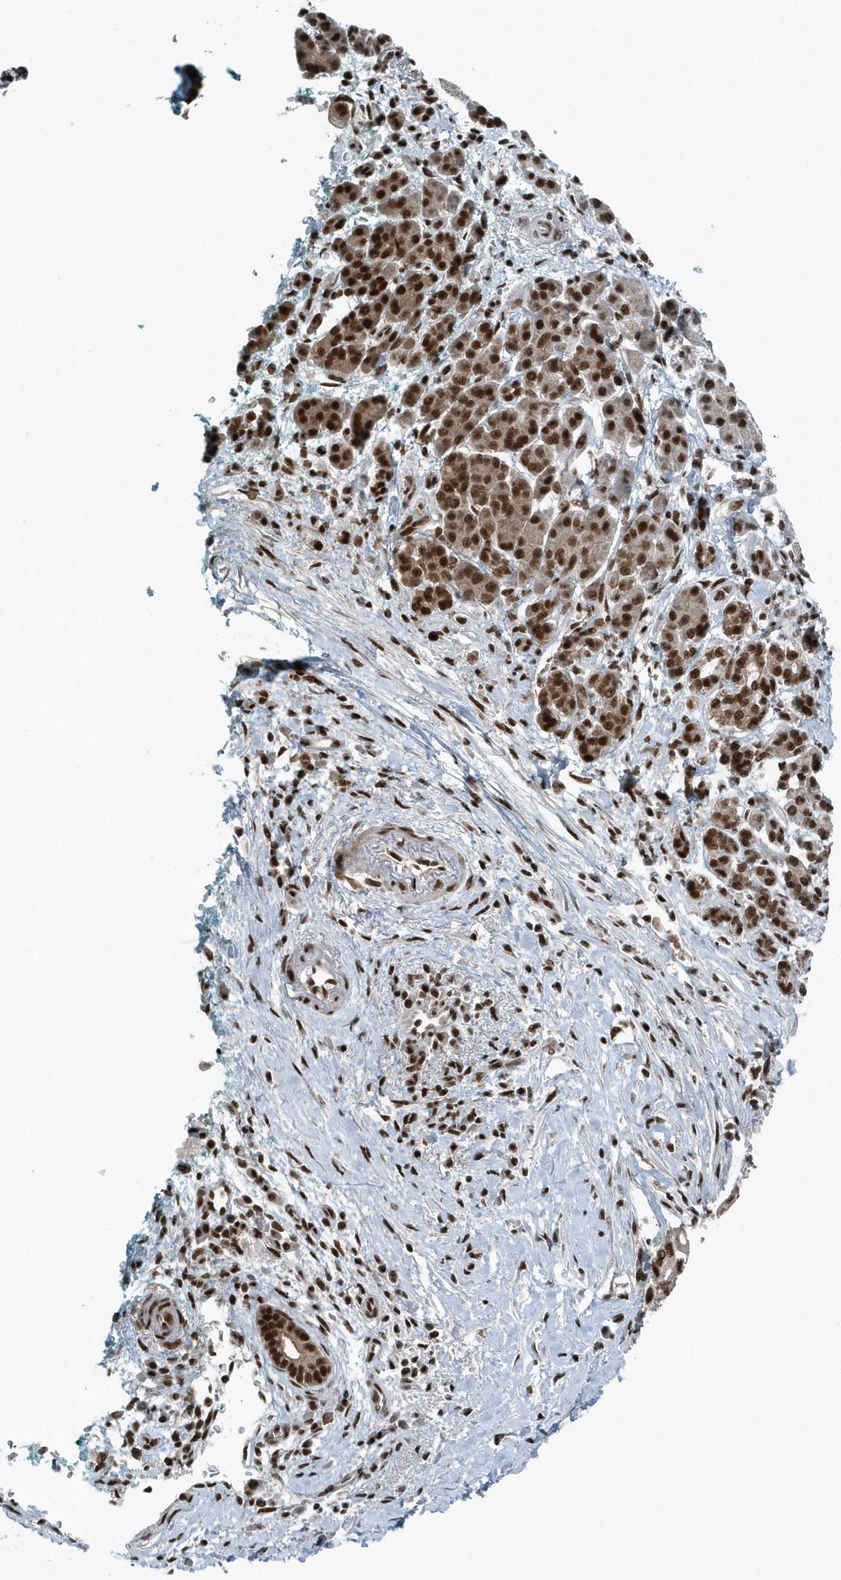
{"staining": {"intensity": "strong", "quantity": ">75%", "location": "nuclear"}, "tissue": "pancreatic cancer", "cell_type": "Tumor cells", "image_type": "cancer", "snomed": [{"axis": "morphology", "description": "Adenocarcinoma, NOS"}, {"axis": "topography", "description": "Pancreas"}], "caption": "The immunohistochemical stain highlights strong nuclear positivity in tumor cells of pancreatic cancer (adenocarcinoma) tissue.", "gene": "YTHDC1", "patient": {"sex": "male", "age": 78}}